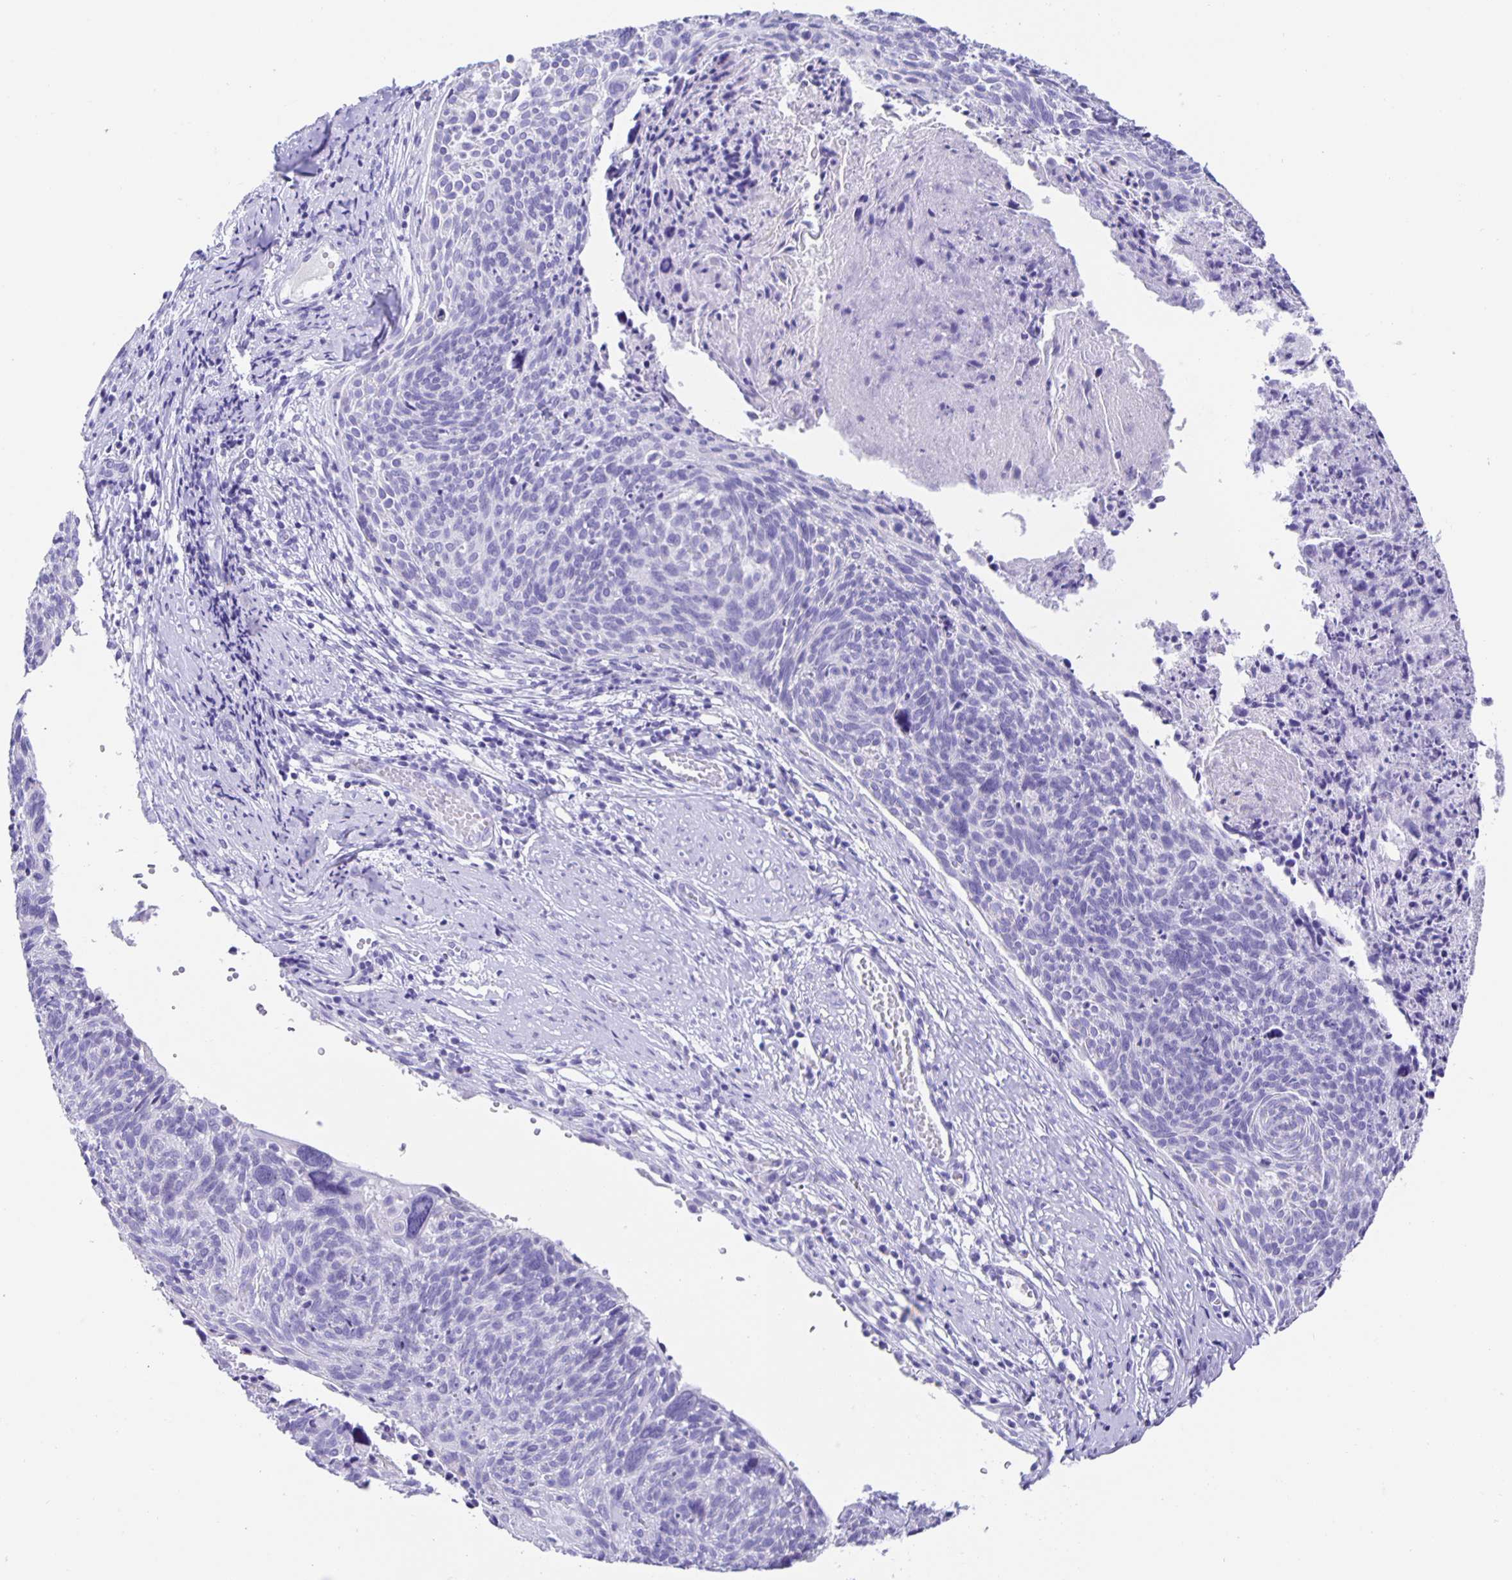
{"staining": {"intensity": "negative", "quantity": "none", "location": "none"}, "tissue": "cervical cancer", "cell_type": "Tumor cells", "image_type": "cancer", "snomed": [{"axis": "morphology", "description": "Squamous cell carcinoma, NOS"}, {"axis": "topography", "description": "Cervix"}], "caption": "Protein analysis of cervical cancer (squamous cell carcinoma) exhibits no significant expression in tumor cells. (Brightfield microscopy of DAB immunohistochemistry (IHC) at high magnification).", "gene": "GUCA2A", "patient": {"sex": "female", "age": 49}}